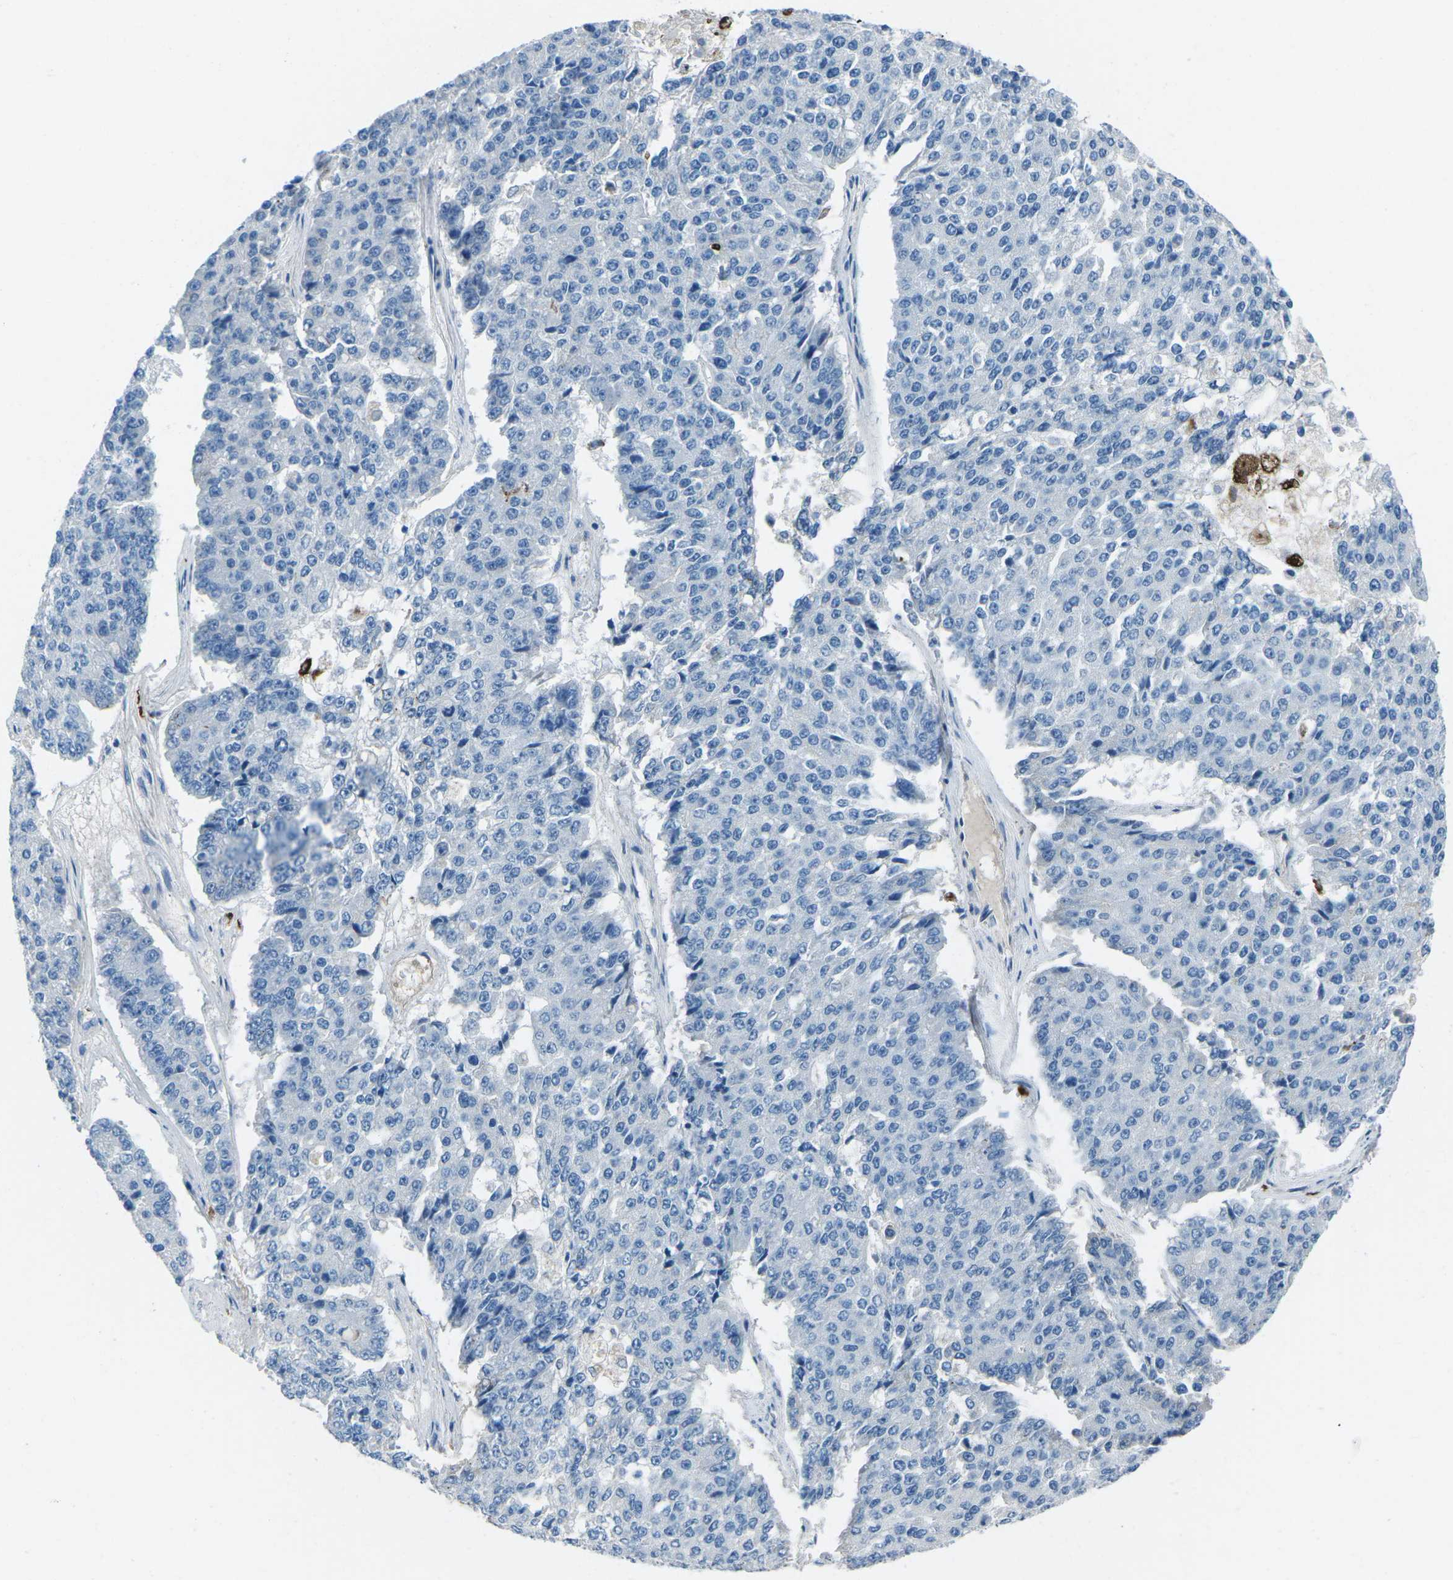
{"staining": {"intensity": "negative", "quantity": "none", "location": "none"}, "tissue": "pancreatic cancer", "cell_type": "Tumor cells", "image_type": "cancer", "snomed": [{"axis": "morphology", "description": "Adenocarcinoma, NOS"}, {"axis": "topography", "description": "Pancreas"}], "caption": "This photomicrograph is of pancreatic cancer (adenocarcinoma) stained with IHC to label a protein in brown with the nuclei are counter-stained blue. There is no staining in tumor cells.", "gene": "FCN1", "patient": {"sex": "male", "age": 50}}